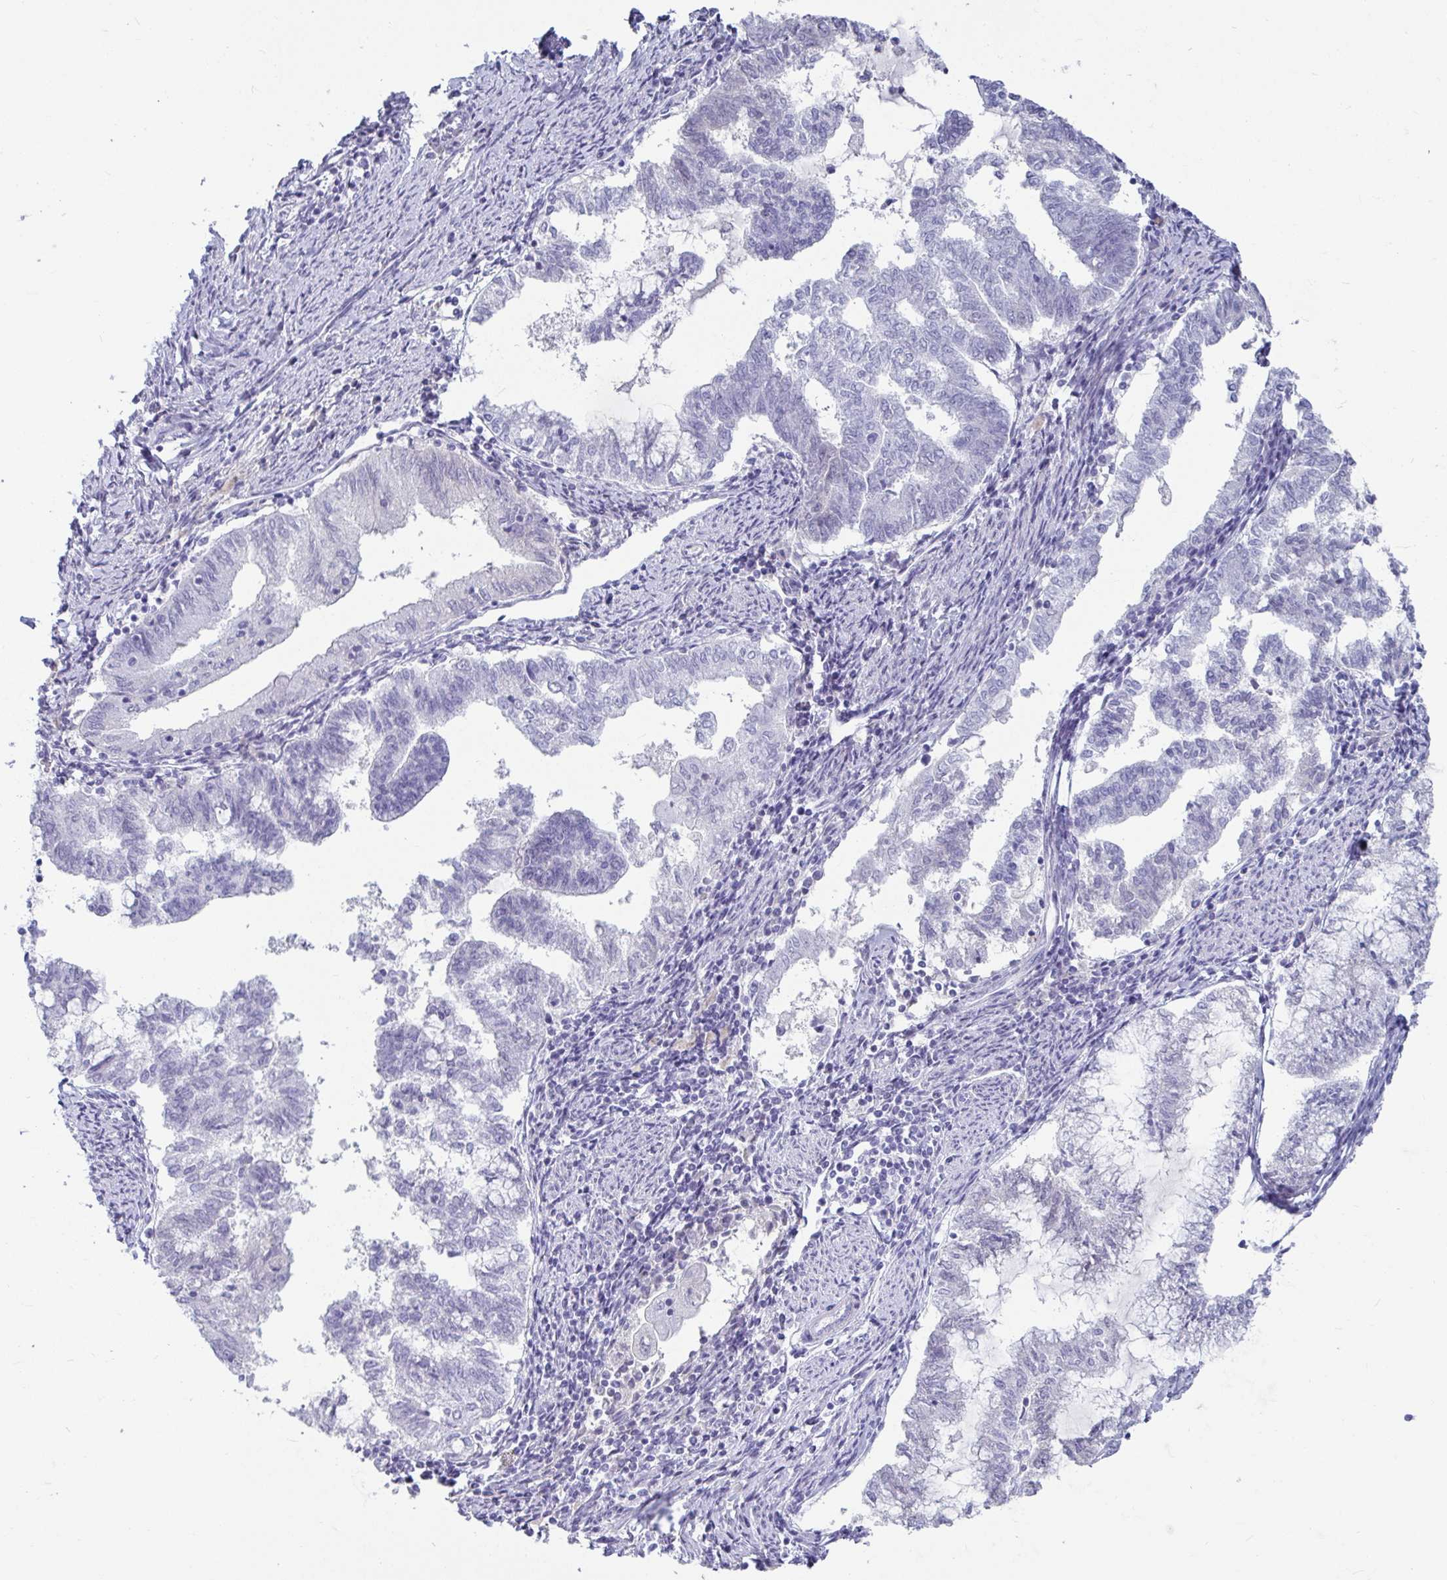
{"staining": {"intensity": "negative", "quantity": "none", "location": "none"}, "tissue": "endometrial cancer", "cell_type": "Tumor cells", "image_type": "cancer", "snomed": [{"axis": "morphology", "description": "Adenocarcinoma, NOS"}, {"axis": "topography", "description": "Endometrium"}], "caption": "Photomicrograph shows no protein positivity in tumor cells of endometrial cancer tissue.", "gene": "NPY", "patient": {"sex": "female", "age": 79}}